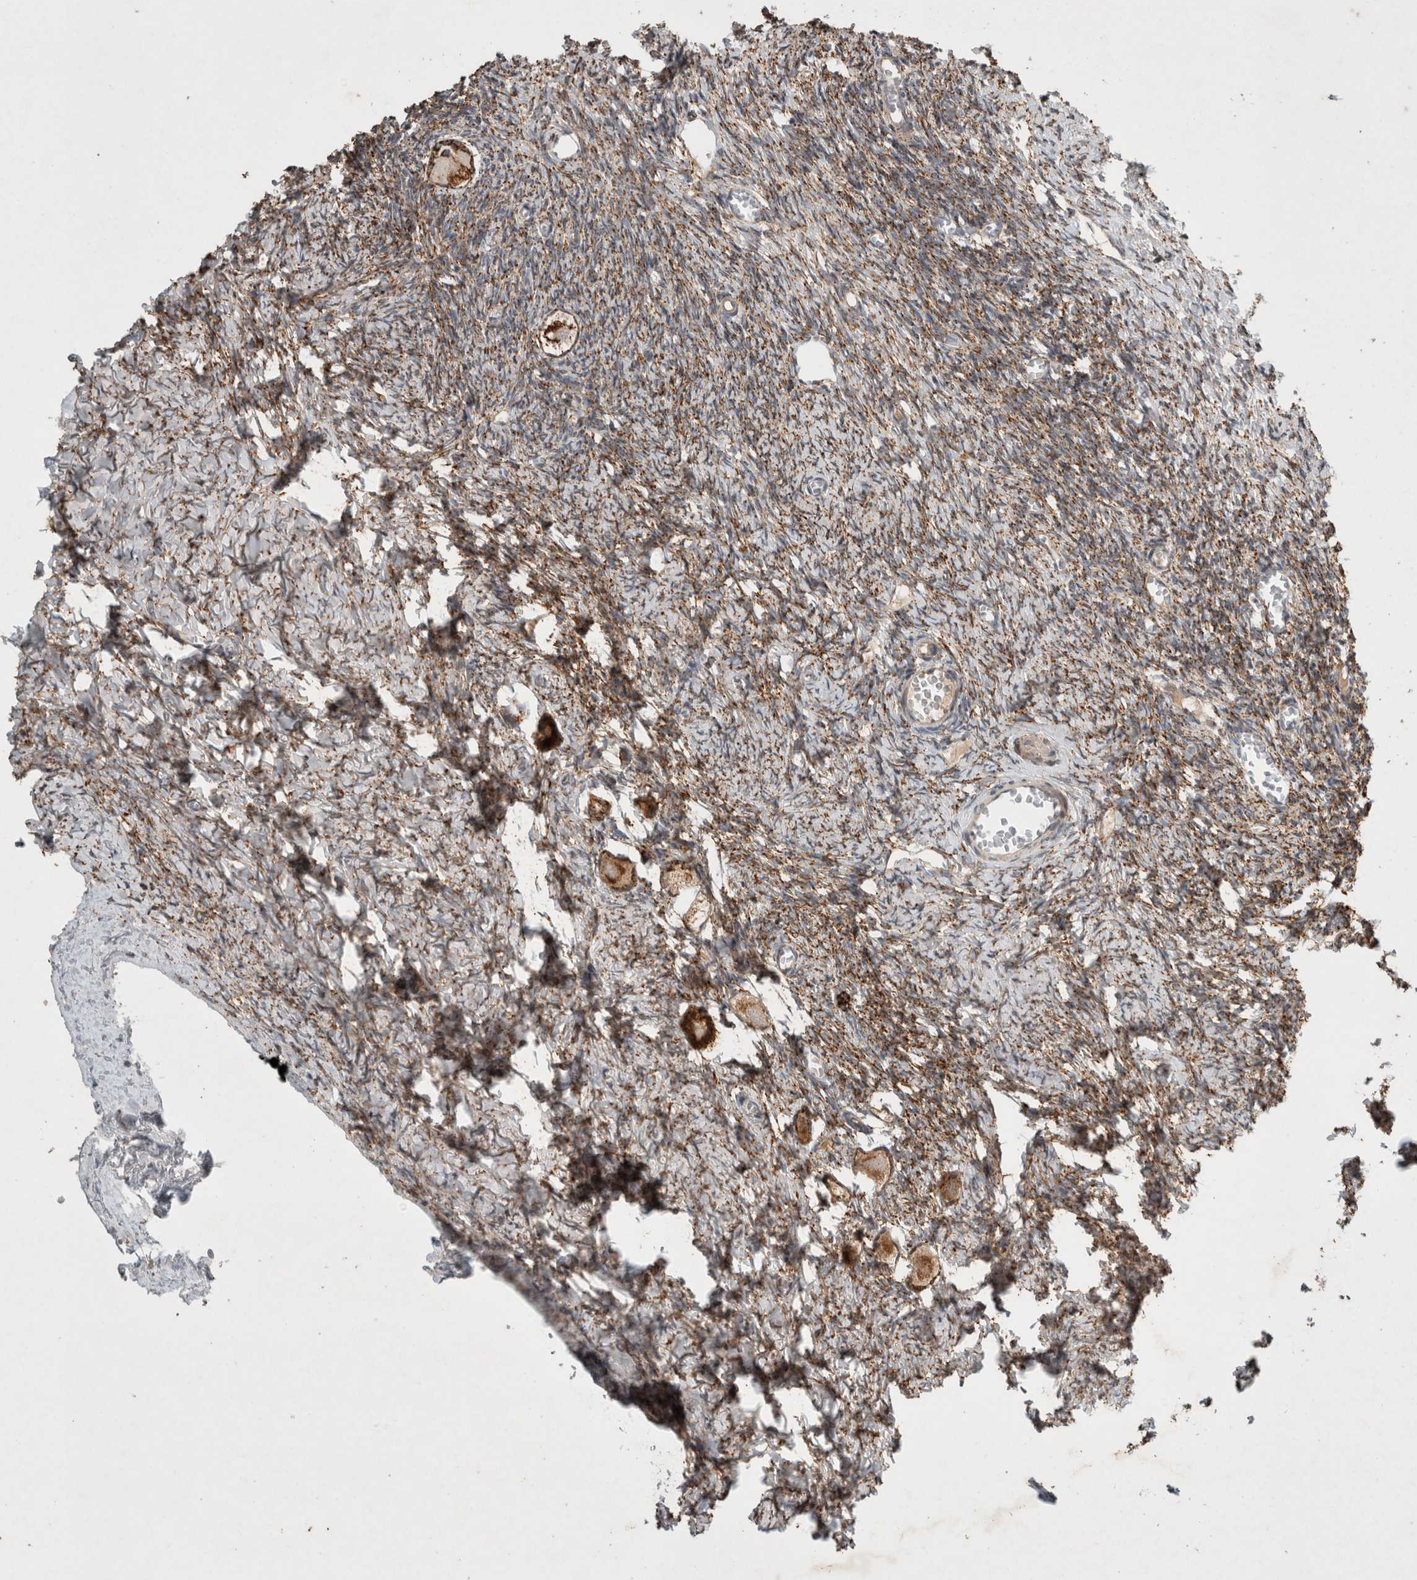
{"staining": {"intensity": "strong", "quantity": ">75%", "location": "cytoplasmic/membranous"}, "tissue": "ovary", "cell_type": "Follicle cells", "image_type": "normal", "snomed": [{"axis": "morphology", "description": "Normal tissue, NOS"}, {"axis": "topography", "description": "Ovary"}], "caption": "A high amount of strong cytoplasmic/membranous expression is present in approximately >75% of follicle cells in normal ovary. The staining was performed using DAB to visualize the protein expression in brown, while the nuclei were stained in blue with hematoxylin (Magnification: 20x).", "gene": "SERAC1", "patient": {"sex": "female", "age": 27}}